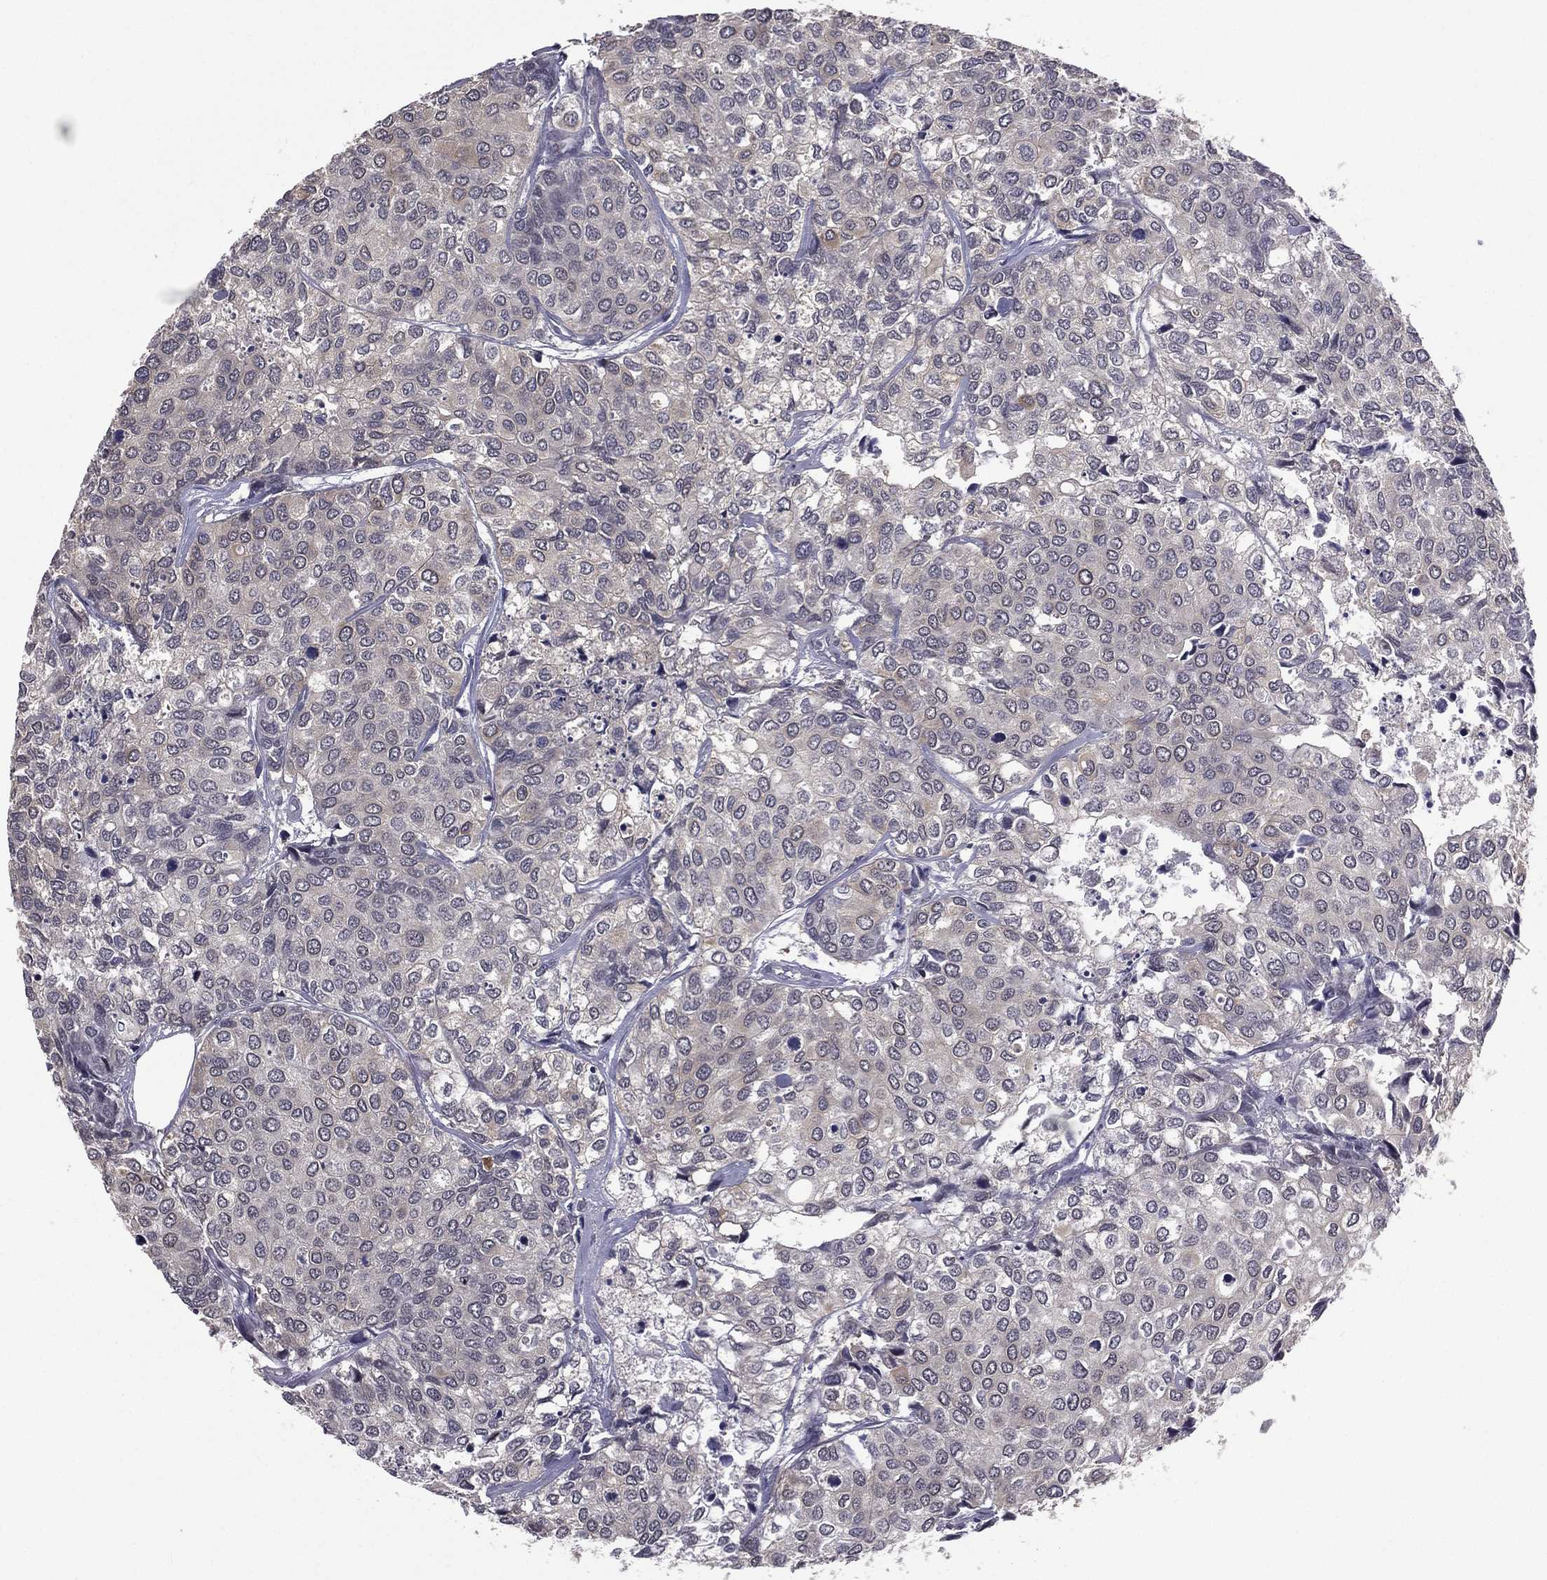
{"staining": {"intensity": "negative", "quantity": "none", "location": "none"}, "tissue": "urothelial cancer", "cell_type": "Tumor cells", "image_type": "cancer", "snomed": [{"axis": "morphology", "description": "Urothelial carcinoma, High grade"}, {"axis": "topography", "description": "Urinary bladder"}], "caption": "Tumor cells show no significant expression in high-grade urothelial carcinoma.", "gene": "ACTRT2", "patient": {"sex": "male", "age": 73}}